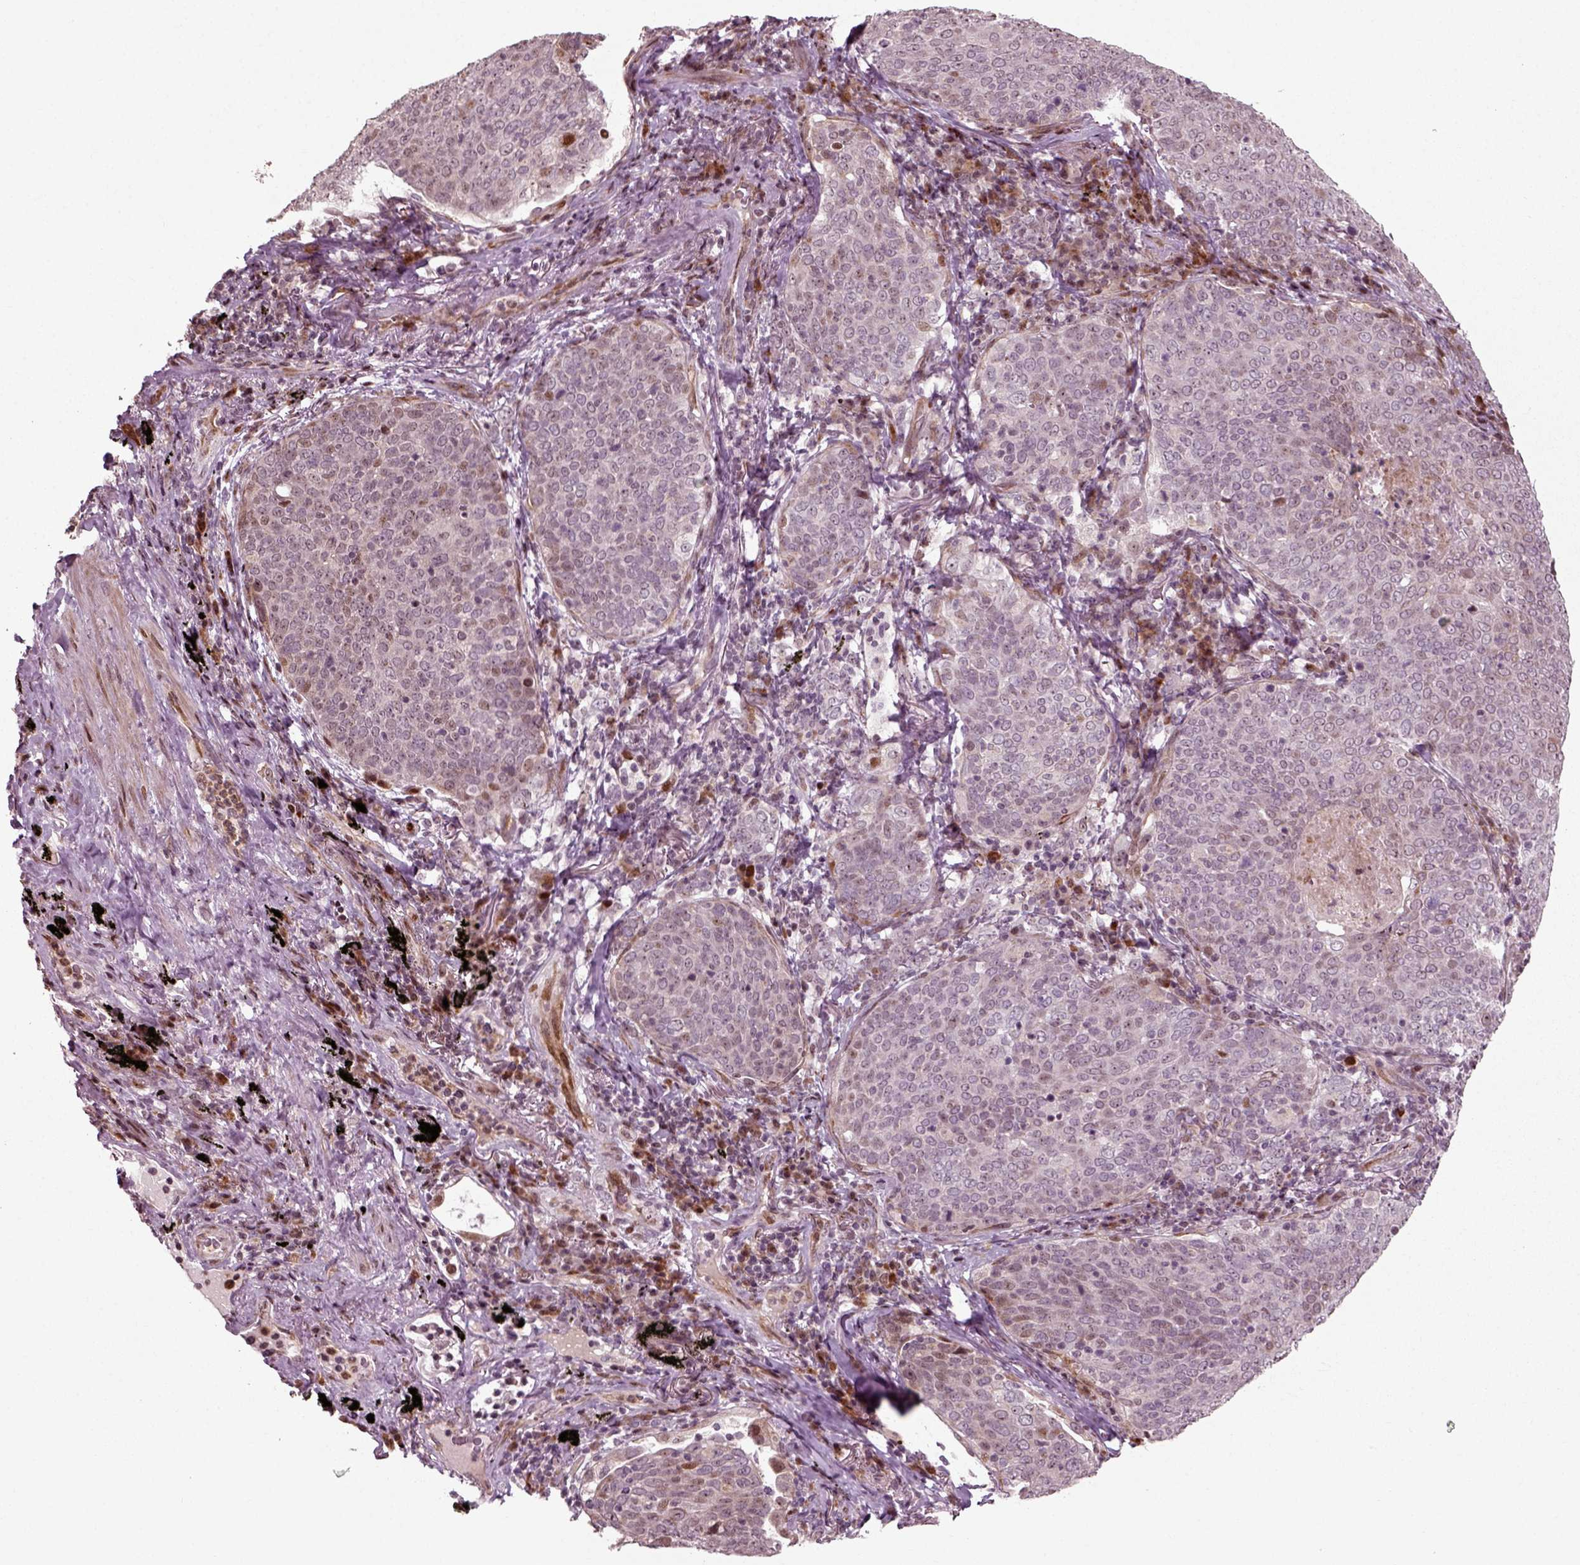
{"staining": {"intensity": "moderate", "quantity": "<25%", "location": "nuclear"}, "tissue": "lung cancer", "cell_type": "Tumor cells", "image_type": "cancer", "snomed": [{"axis": "morphology", "description": "Squamous cell carcinoma, NOS"}, {"axis": "topography", "description": "Lung"}], "caption": "DAB (3,3'-diaminobenzidine) immunohistochemical staining of human lung cancer (squamous cell carcinoma) exhibits moderate nuclear protein positivity in approximately <25% of tumor cells.", "gene": "CDC14A", "patient": {"sex": "male", "age": 82}}